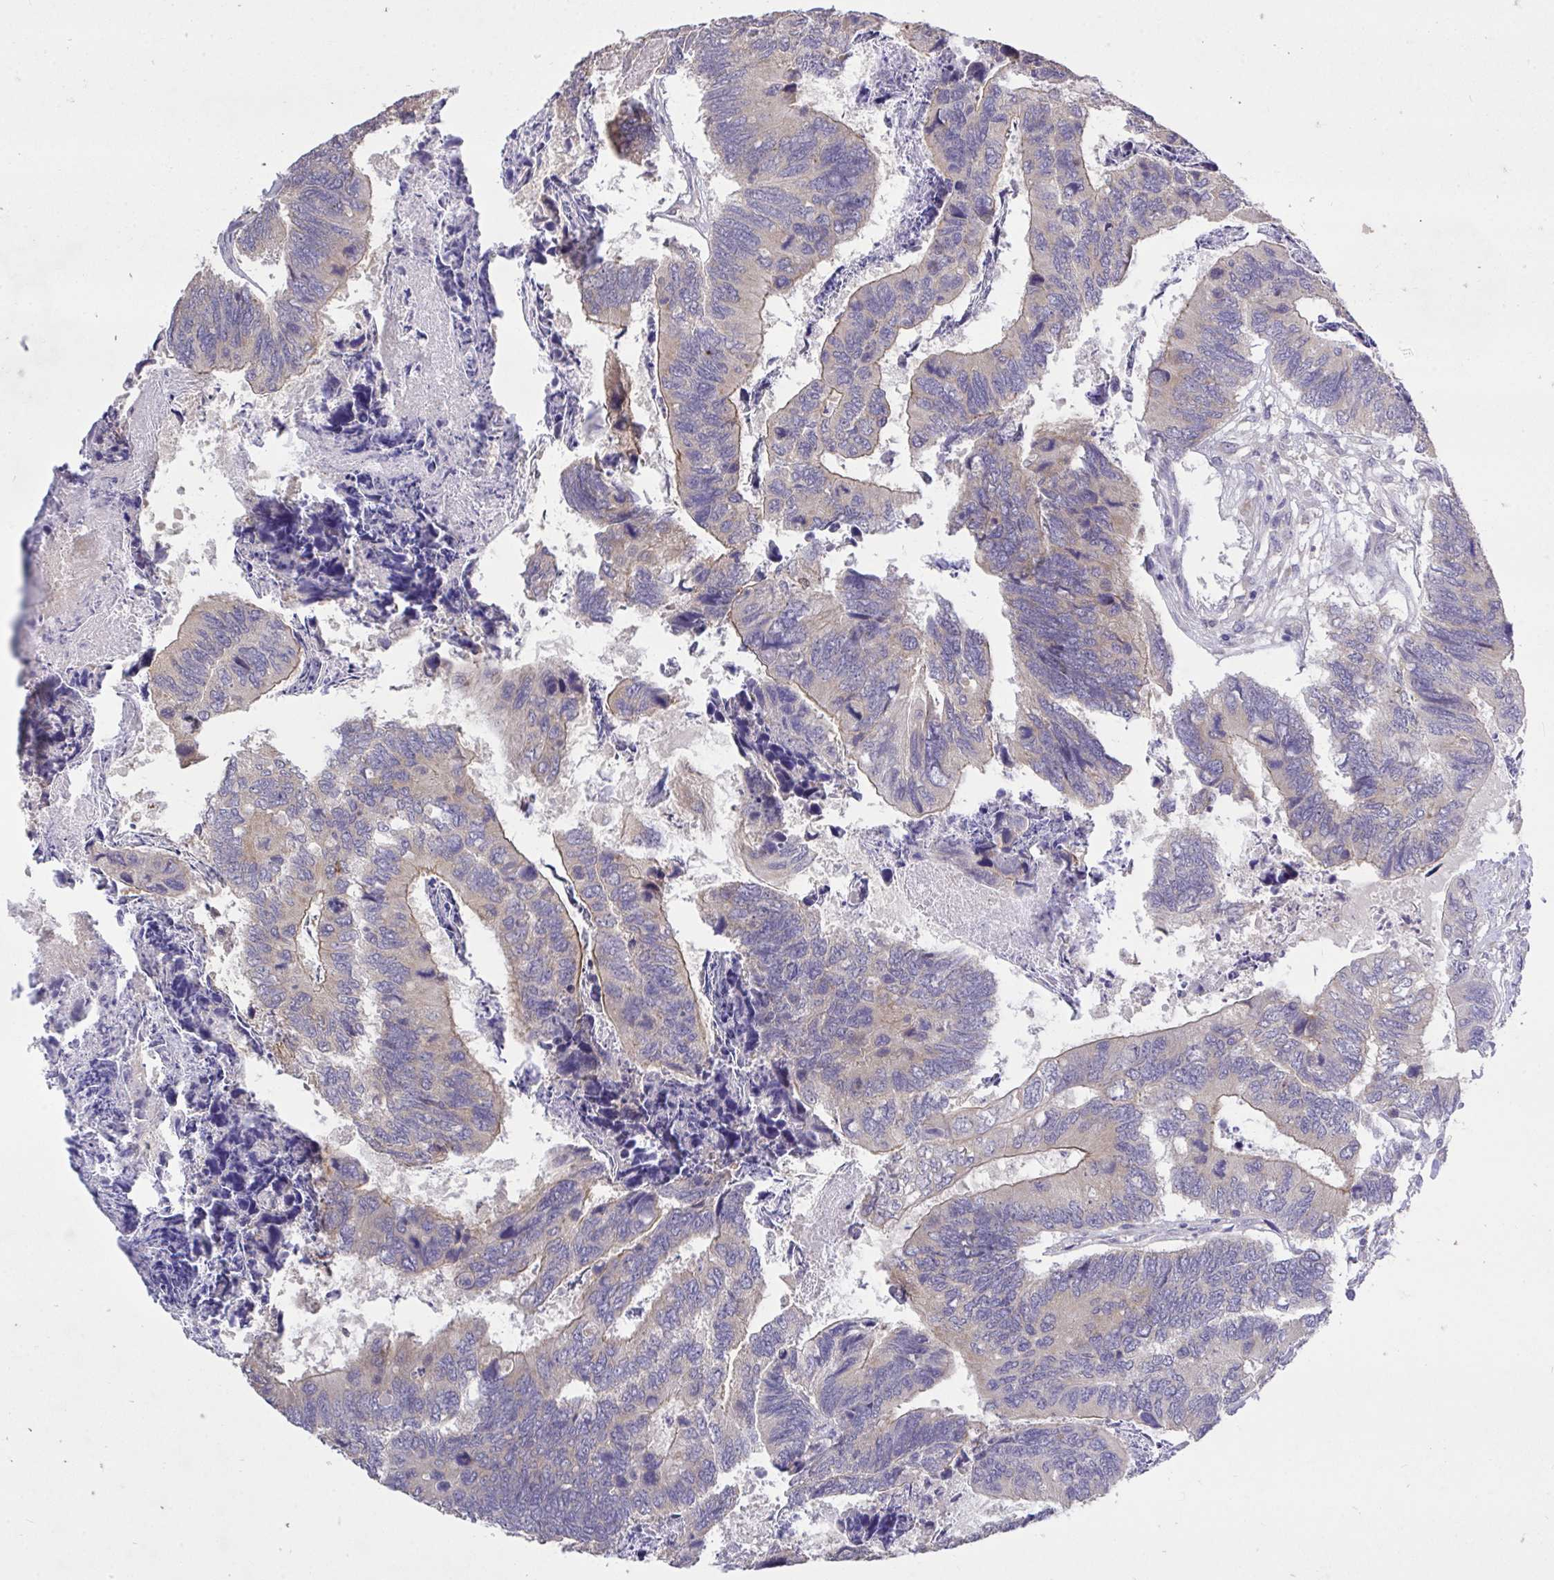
{"staining": {"intensity": "weak", "quantity": "<25%", "location": "cytoplasmic/membranous"}, "tissue": "colorectal cancer", "cell_type": "Tumor cells", "image_type": "cancer", "snomed": [{"axis": "morphology", "description": "Adenocarcinoma, NOS"}, {"axis": "topography", "description": "Colon"}], "caption": "High magnification brightfield microscopy of colorectal cancer stained with DAB (3,3'-diaminobenzidine) (brown) and counterstained with hematoxylin (blue): tumor cells show no significant positivity.", "gene": "MPC2", "patient": {"sex": "female", "age": 67}}